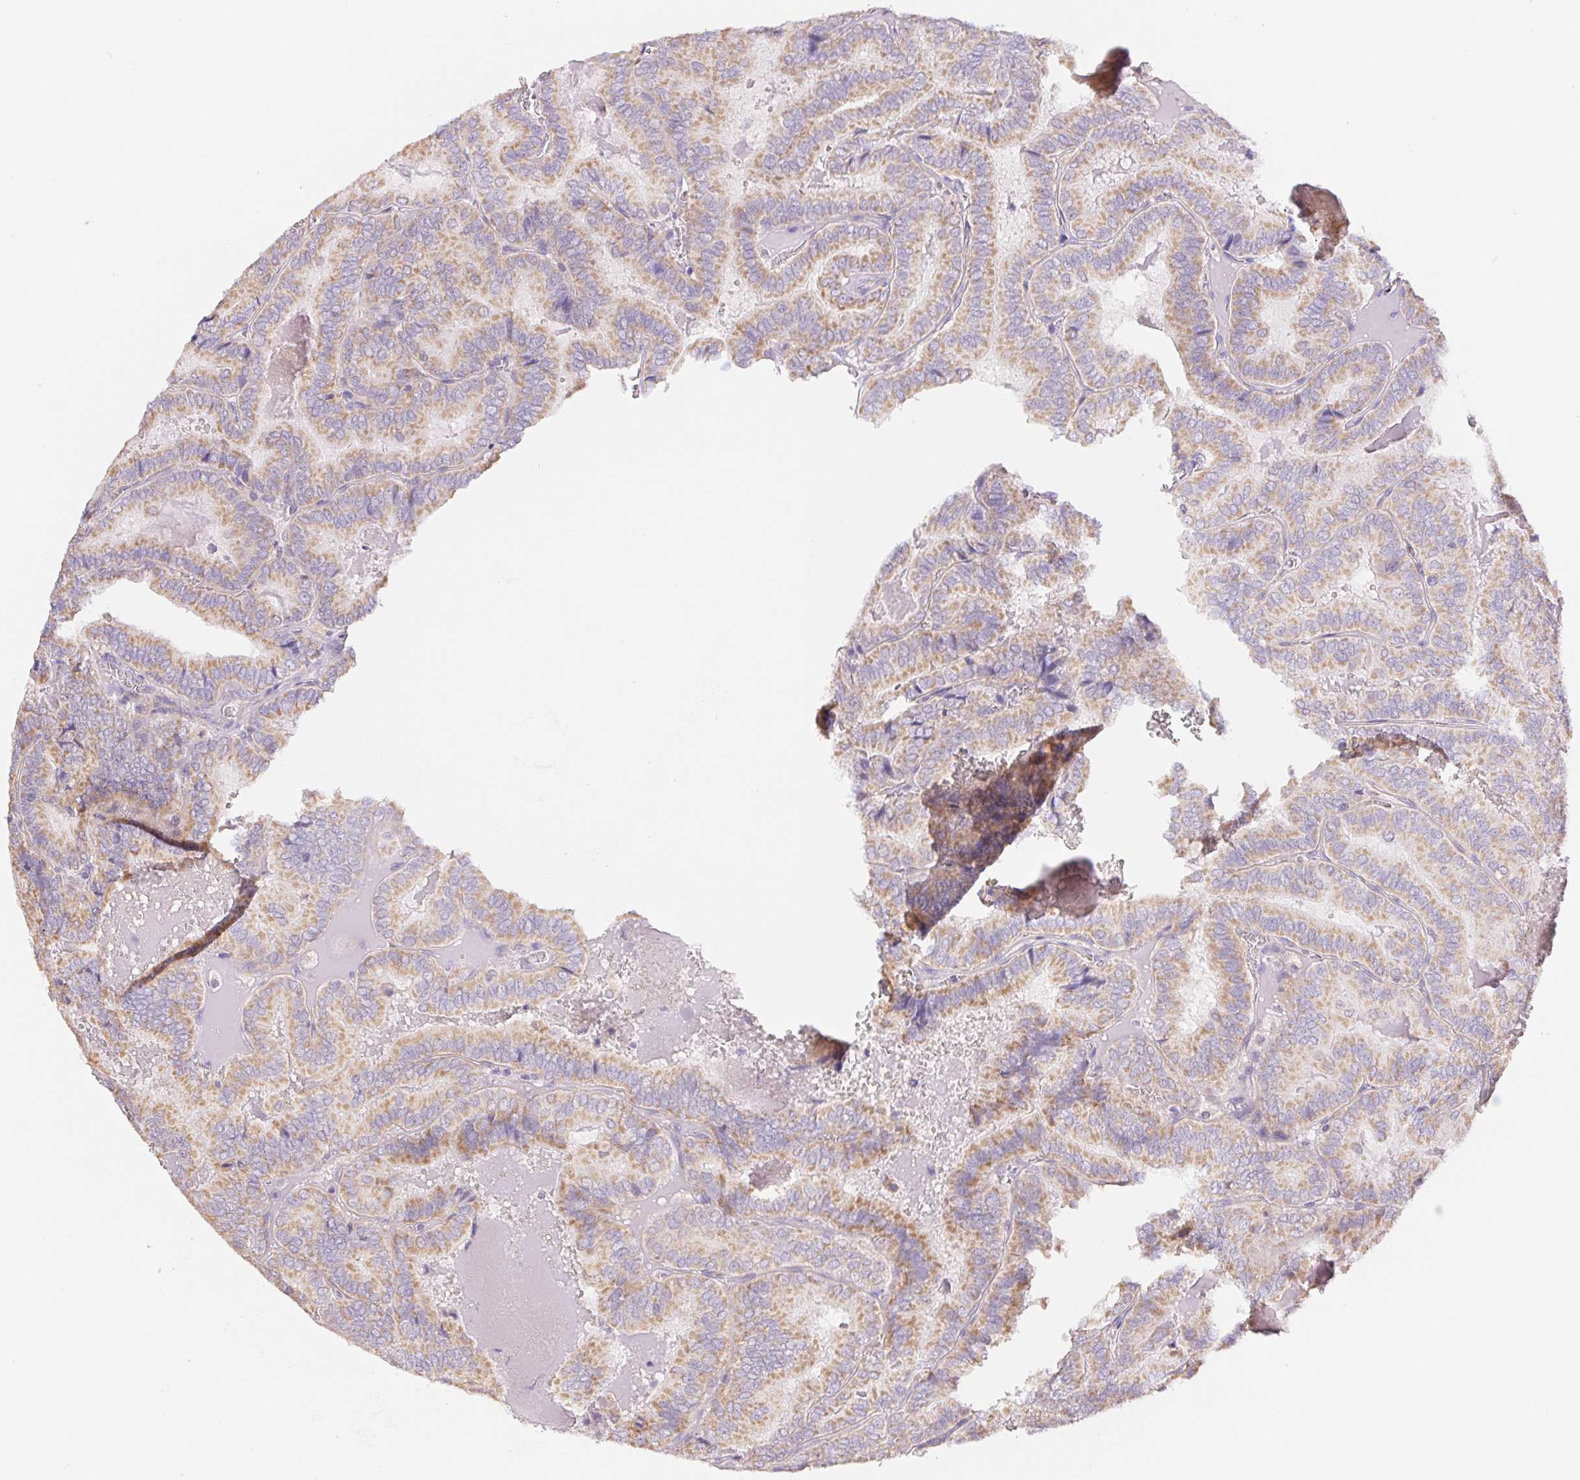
{"staining": {"intensity": "moderate", "quantity": ">75%", "location": "cytoplasmic/membranous"}, "tissue": "thyroid cancer", "cell_type": "Tumor cells", "image_type": "cancer", "snomed": [{"axis": "morphology", "description": "Papillary adenocarcinoma, NOS"}, {"axis": "topography", "description": "Thyroid gland"}], "caption": "Immunohistochemistry (IHC) histopathology image of human papillary adenocarcinoma (thyroid) stained for a protein (brown), which shows medium levels of moderate cytoplasmic/membranous positivity in about >75% of tumor cells.", "gene": "FKBP6", "patient": {"sex": "female", "age": 75}}